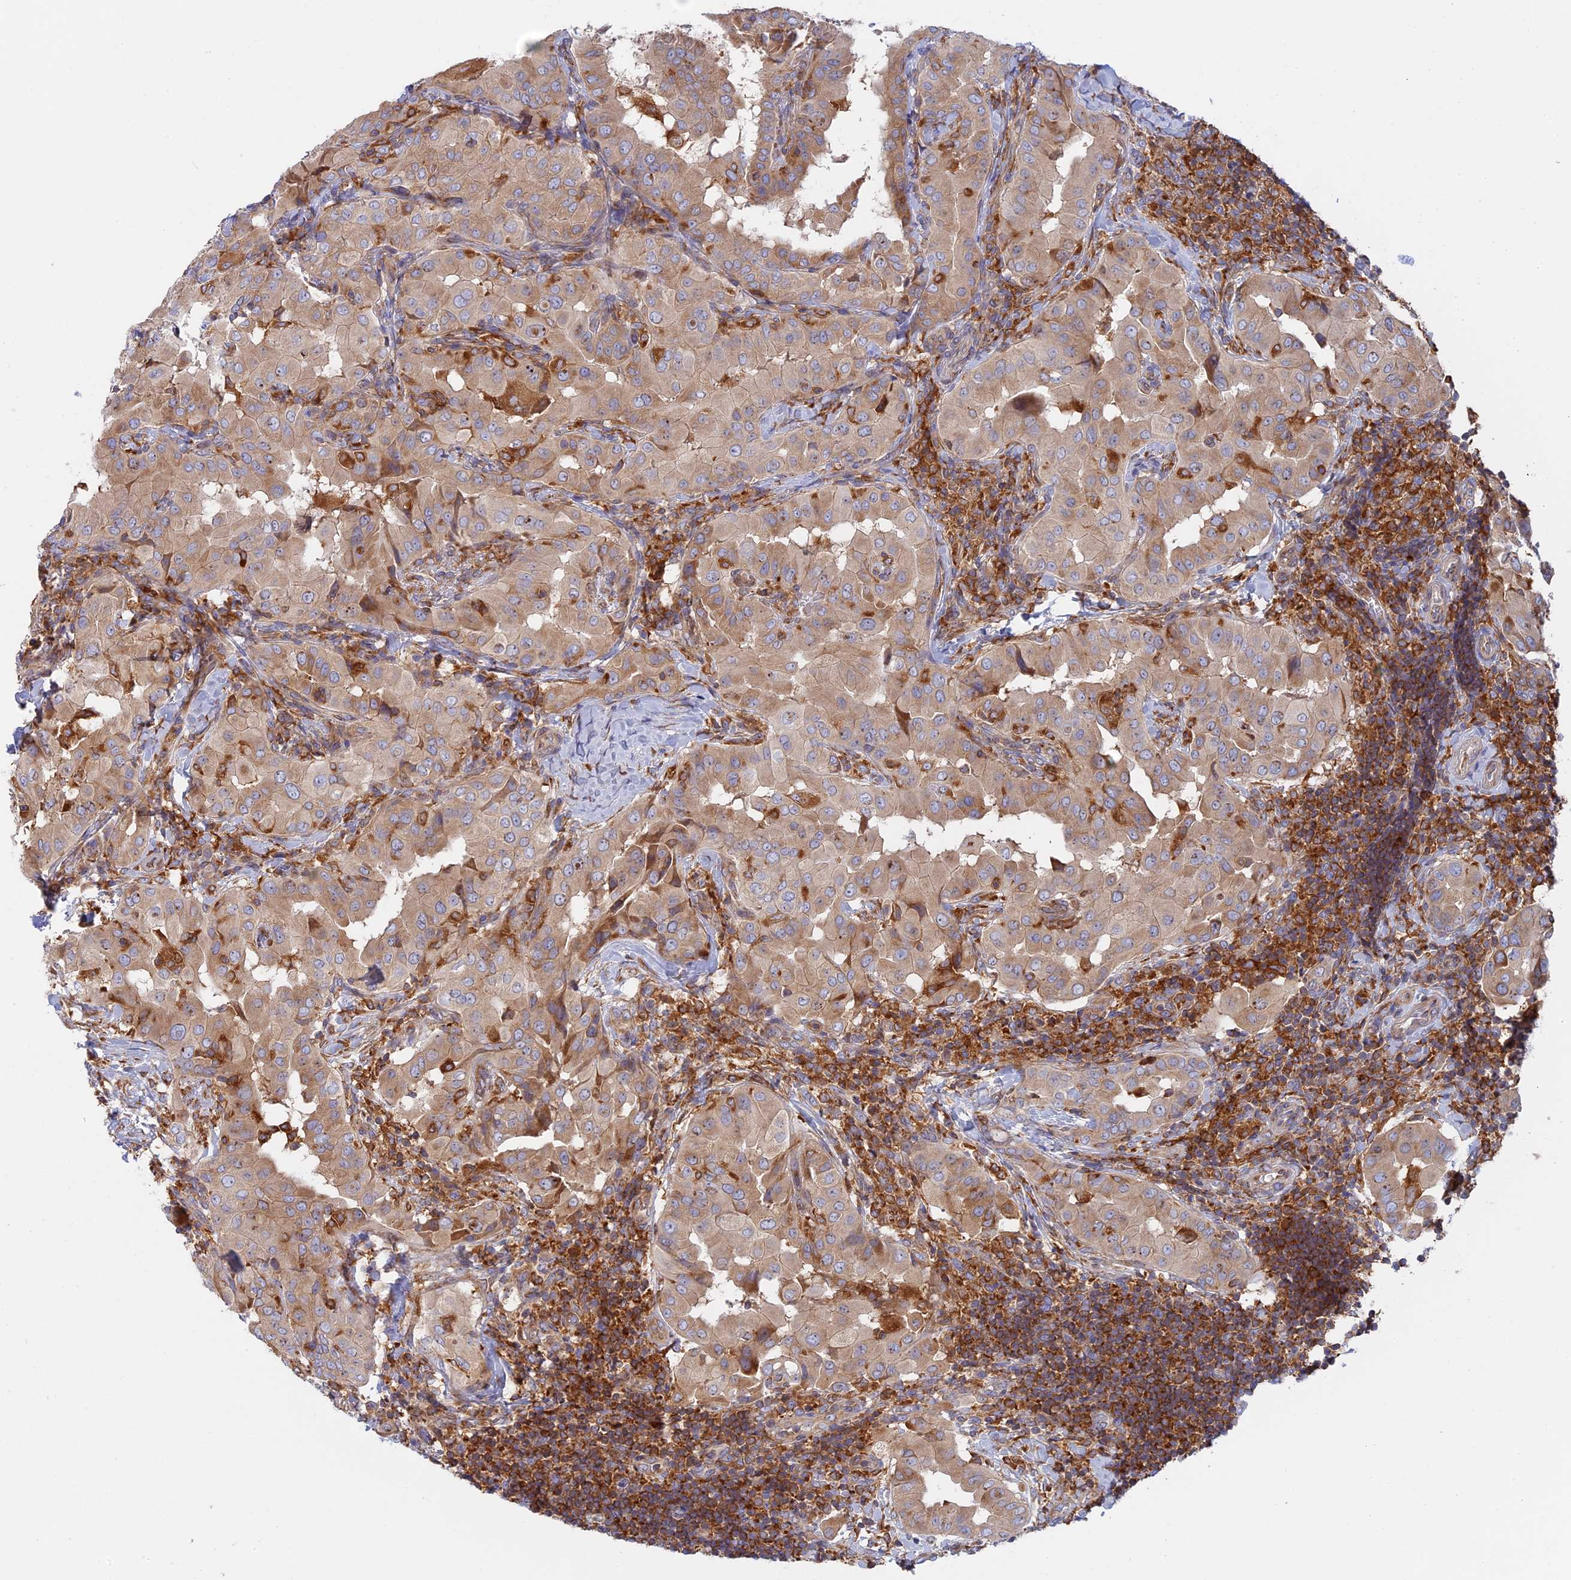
{"staining": {"intensity": "weak", "quantity": ">75%", "location": "cytoplasmic/membranous"}, "tissue": "thyroid cancer", "cell_type": "Tumor cells", "image_type": "cancer", "snomed": [{"axis": "morphology", "description": "Papillary adenocarcinoma, NOS"}, {"axis": "topography", "description": "Thyroid gland"}], "caption": "Immunohistochemistry photomicrograph of thyroid papillary adenocarcinoma stained for a protein (brown), which exhibits low levels of weak cytoplasmic/membranous positivity in approximately >75% of tumor cells.", "gene": "GMIP", "patient": {"sex": "male", "age": 33}}